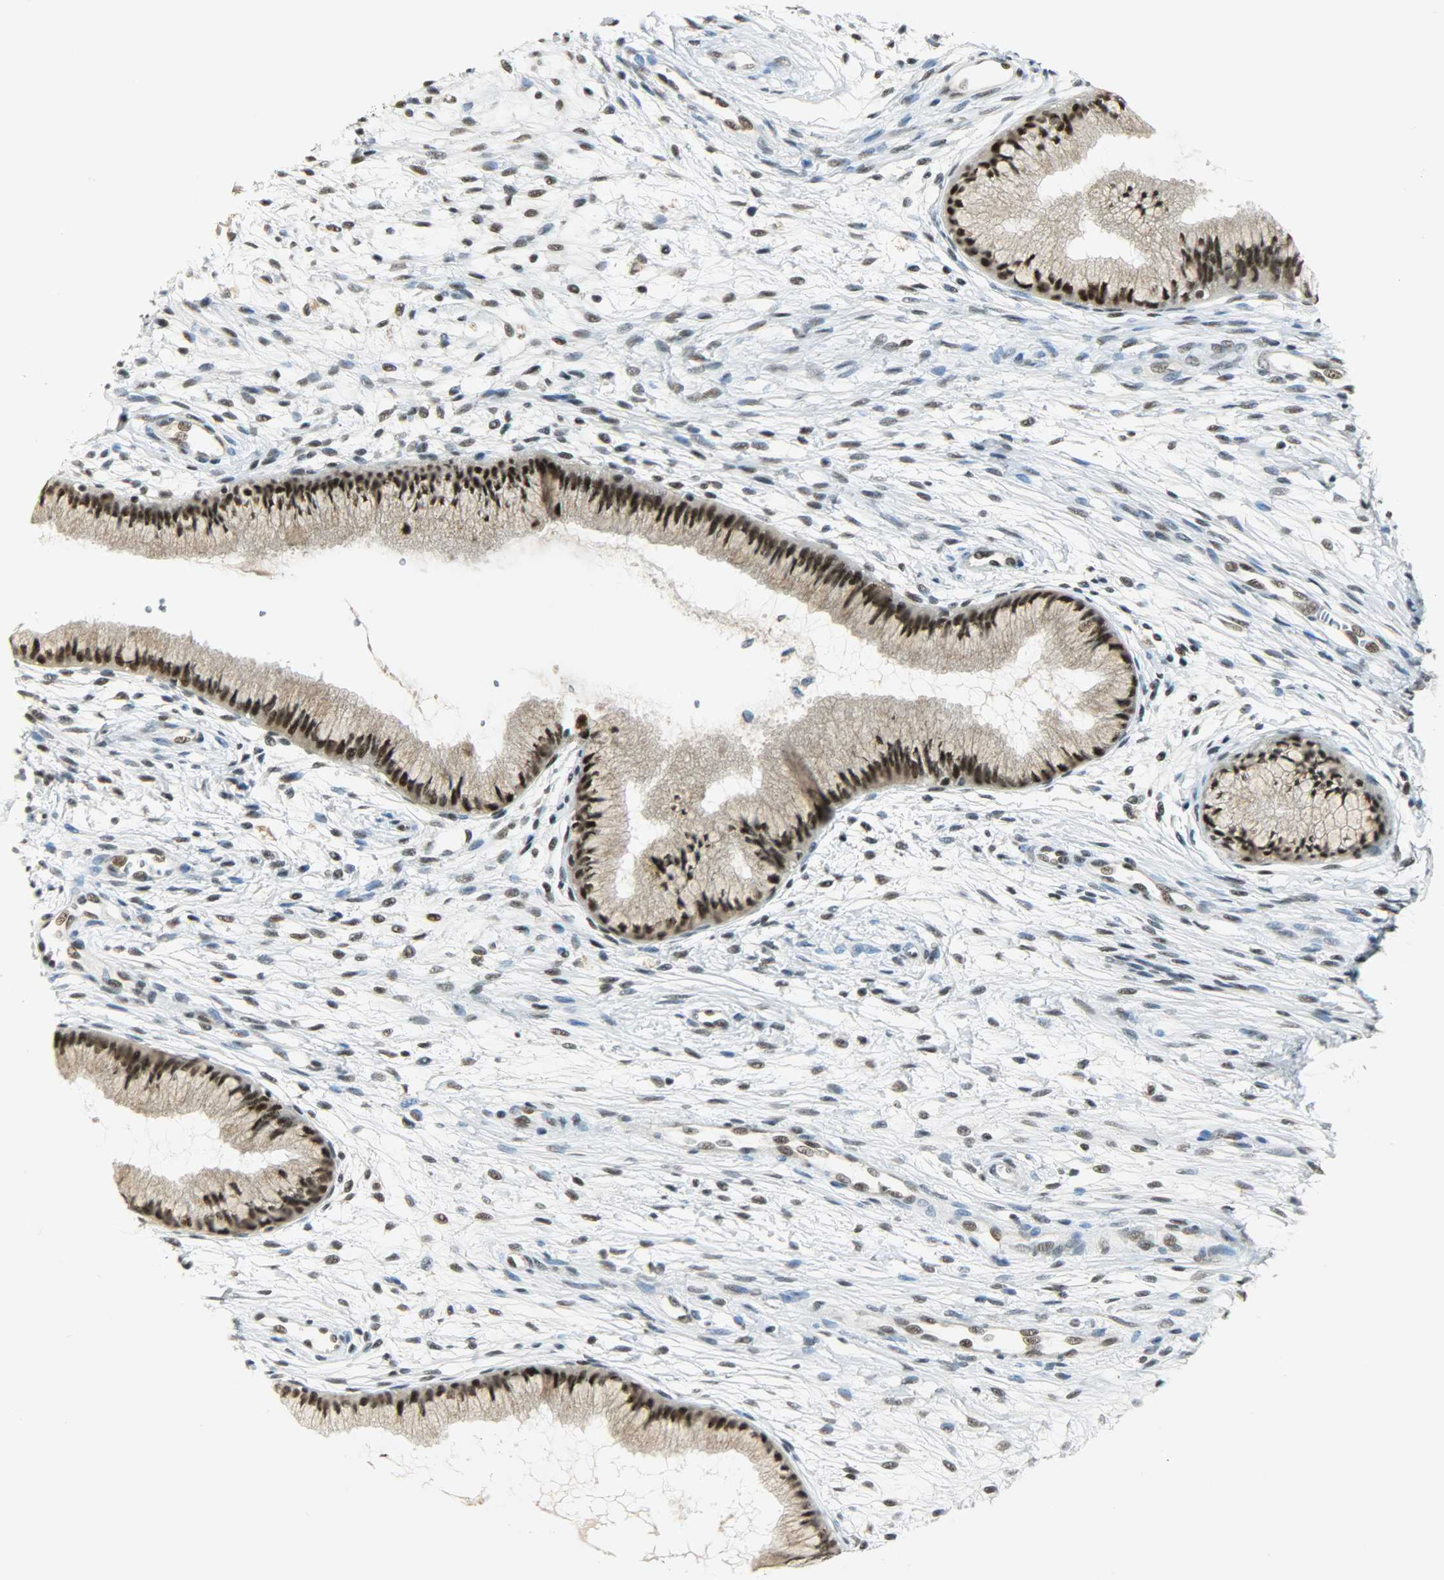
{"staining": {"intensity": "strong", "quantity": ">75%", "location": "nuclear"}, "tissue": "cervix", "cell_type": "Glandular cells", "image_type": "normal", "snomed": [{"axis": "morphology", "description": "Normal tissue, NOS"}, {"axis": "topography", "description": "Cervix"}], "caption": "IHC photomicrograph of normal cervix stained for a protein (brown), which reveals high levels of strong nuclear expression in approximately >75% of glandular cells.", "gene": "SUGP1", "patient": {"sex": "female", "age": 39}}